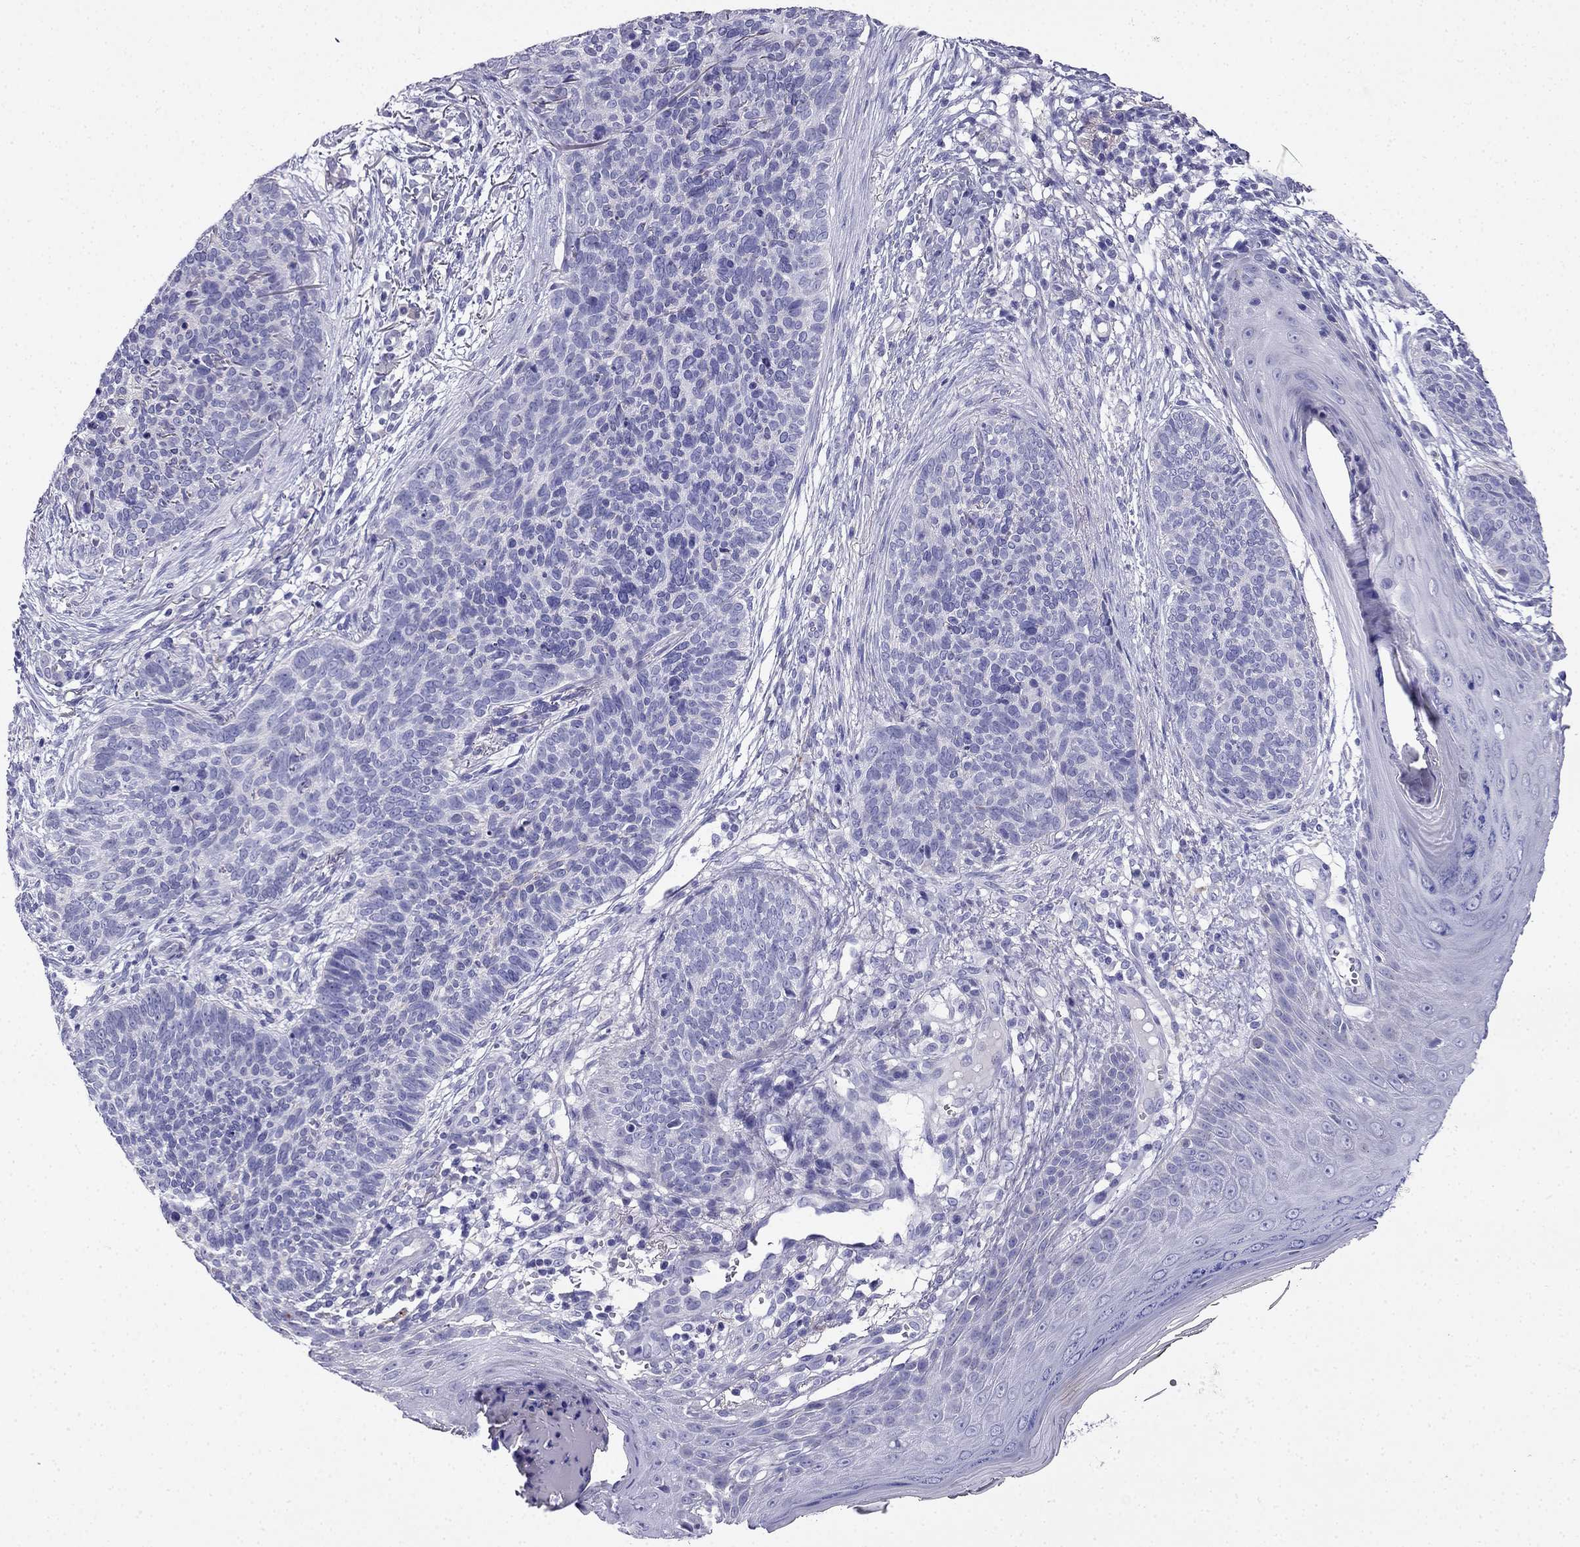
{"staining": {"intensity": "negative", "quantity": "none", "location": "none"}, "tissue": "skin cancer", "cell_type": "Tumor cells", "image_type": "cancer", "snomed": [{"axis": "morphology", "description": "Basal cell carcinoma"}, {"axis": "topography", "description": "Skin"}], "caption": "This micrograph is of skin basal cell carcinoma stained with immunohistochemistry to label a protein in brown with the nuclei are counter-stained blue. There is no expression in tumor cells. Nuclei are stained in blue.", "gene": "PTH", "patient": {"sex": "male", "age": 64}}